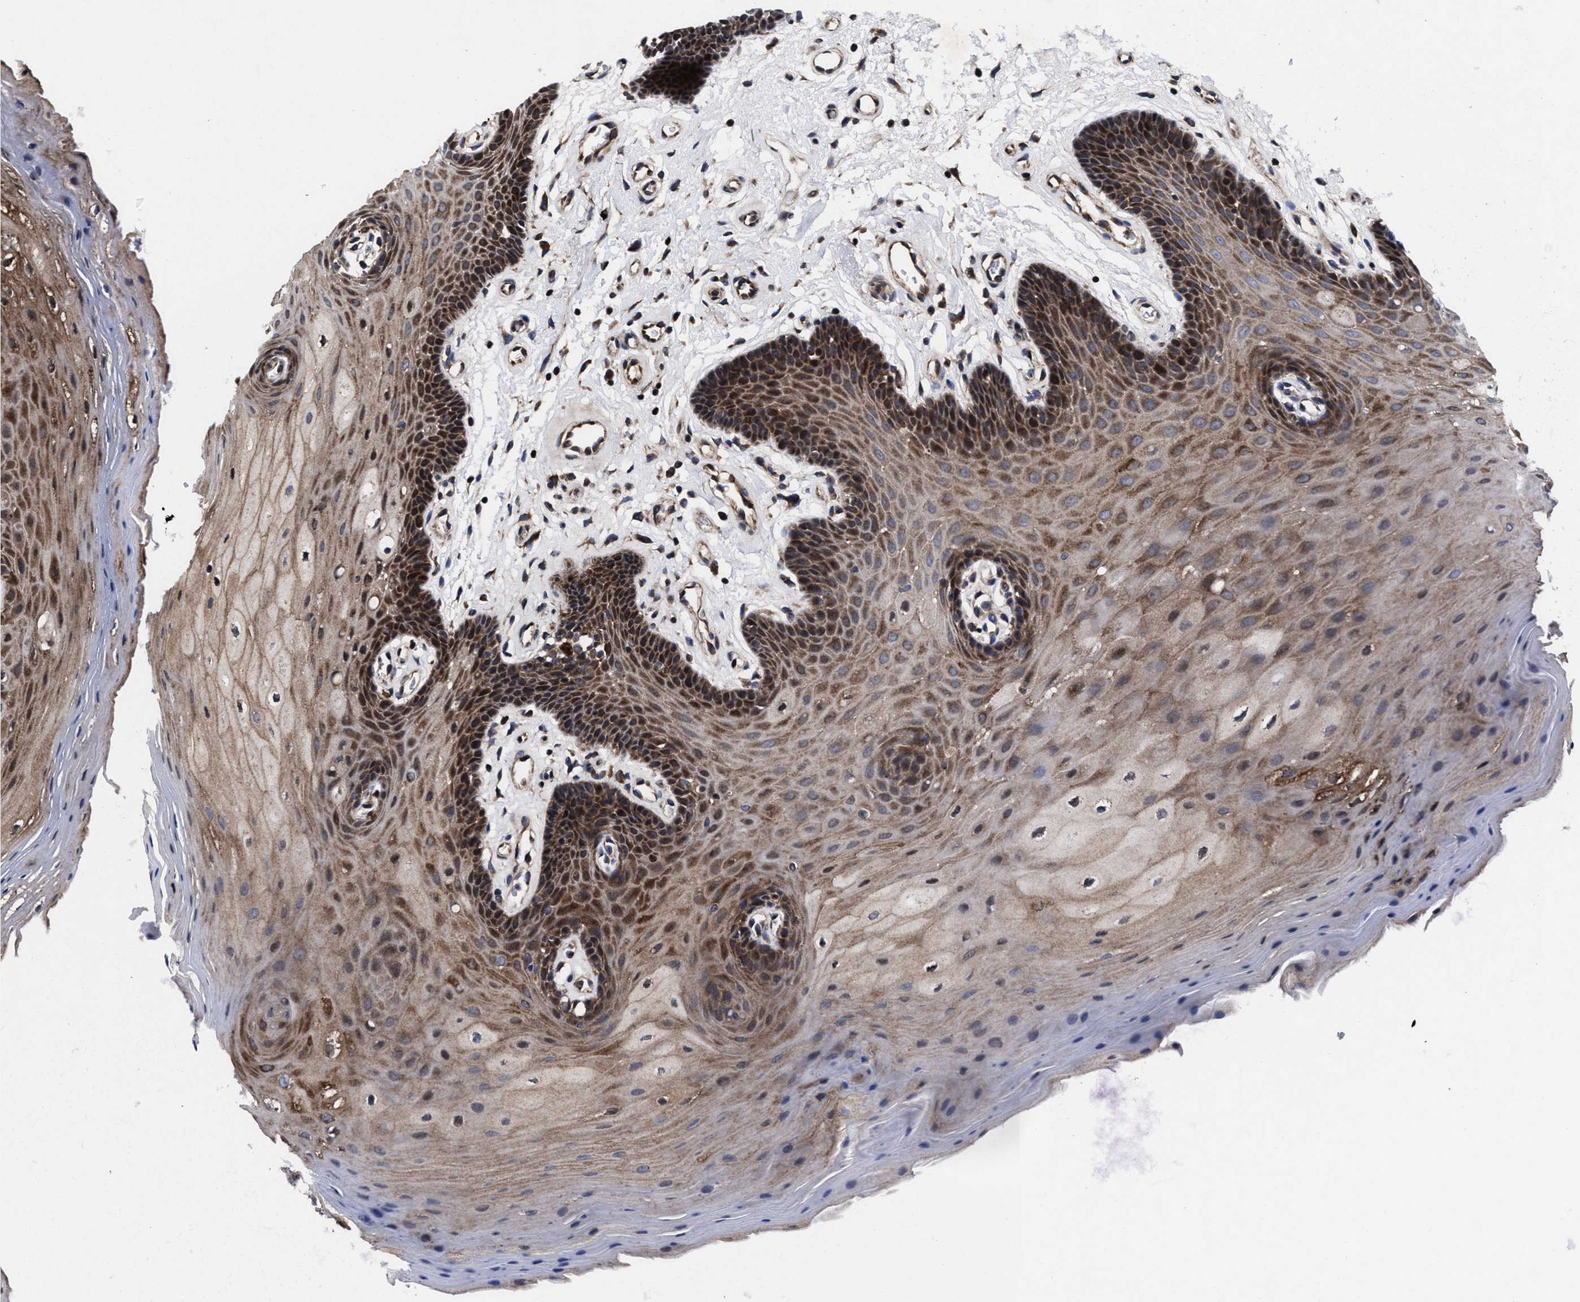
{"staining": {"intensity": "moderate", "quantity": ">75%", "location": "cytoplasmic/membranous"}, "tissue": "oral mucosa", "cell_type": "Squamous epithelial cells", "image_type": "normal", "snomed": [{"axis": "morphology", "description": "Normal tissue, NOS"}, {"axis": "morphology", "description": "Squamous cell carcinoma, NOS"}, {"axis": "topography", "description": "Oral tissue"}, {"axis": "topography", "description": "Head-Neck"}], "caption": "High-magnification brightfield microscopy of benign oral mucosa stained with DAB (3,3'-diaminobenzidine) (brown) and counterstained with hematoxylin (blue). squamous epithelial cells exhibit moderate cytoplasmic/membranous positivity is identified in approximately>75% of cells. The protein is shown in brown color, while the nuclei are stained blue.", "gene": "MRPL50", "patient": {"sex": "male", "age": 71}}